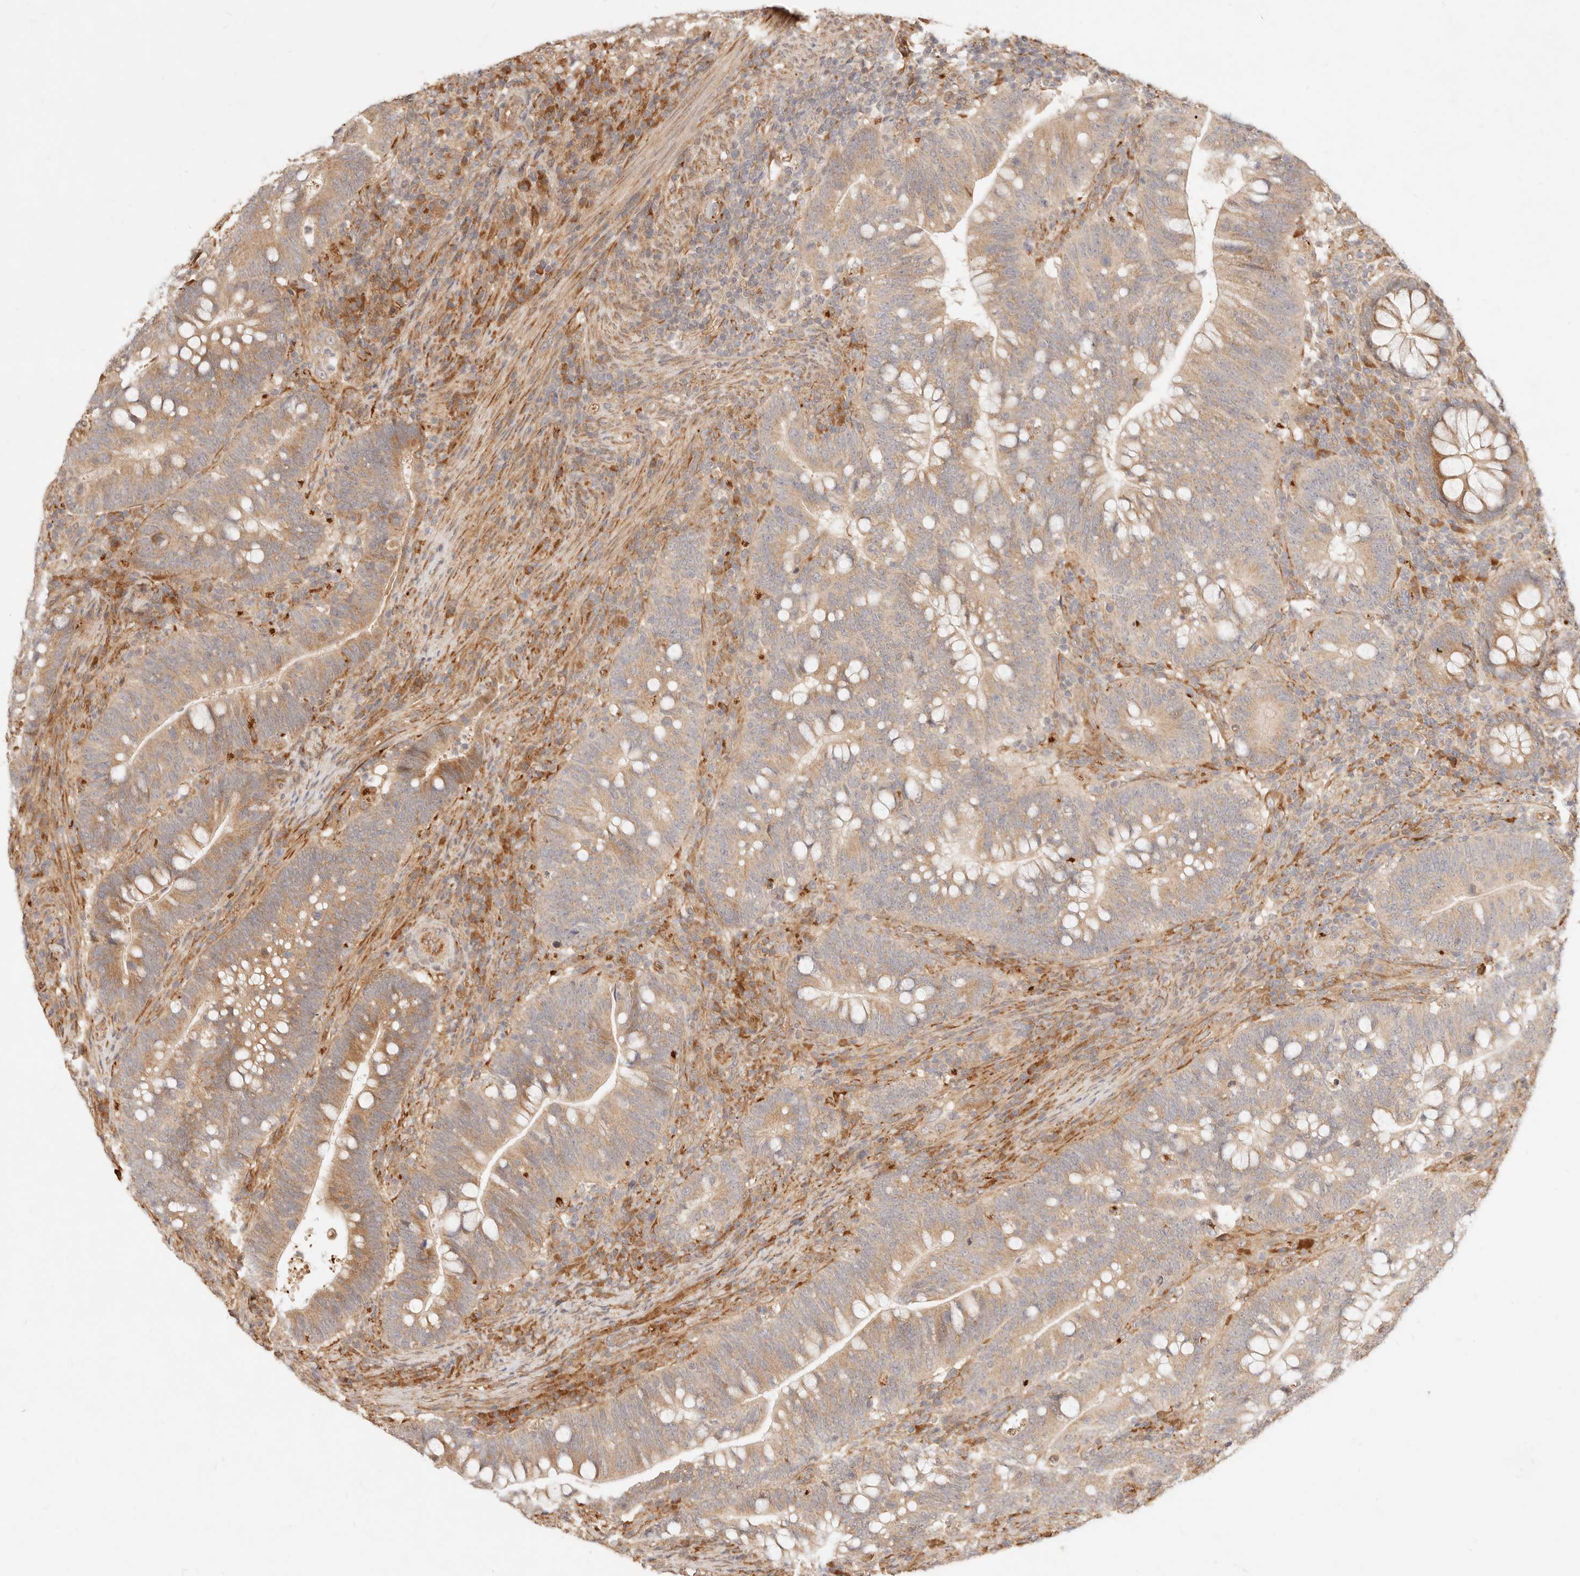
{"staining": {"intensity": "moderate", "quantity": ">75%", "location": "cytoplasmic/membranous"}, "tissue": "colorectal cancer", "cell_type": "Tumor cells", "image_type": "cancer", "snomed": [{"axis": "morphology", "description": "Adenocarcinoma, NOS"}, {"axis": "topography", "description": "Colon"}], "caption": "The histopathology image displays immunohistochemical staining of colorectal cancer (adenocarcinoma). There is moderate cytoplasmic/membranous positivity is seen in approximately >75% of tumor cells. (brown staining indicates protein expression, while blue staining denotes nuclei).", "gene": "UBXN10", "patient": {"sex": "female", "age": 66}}